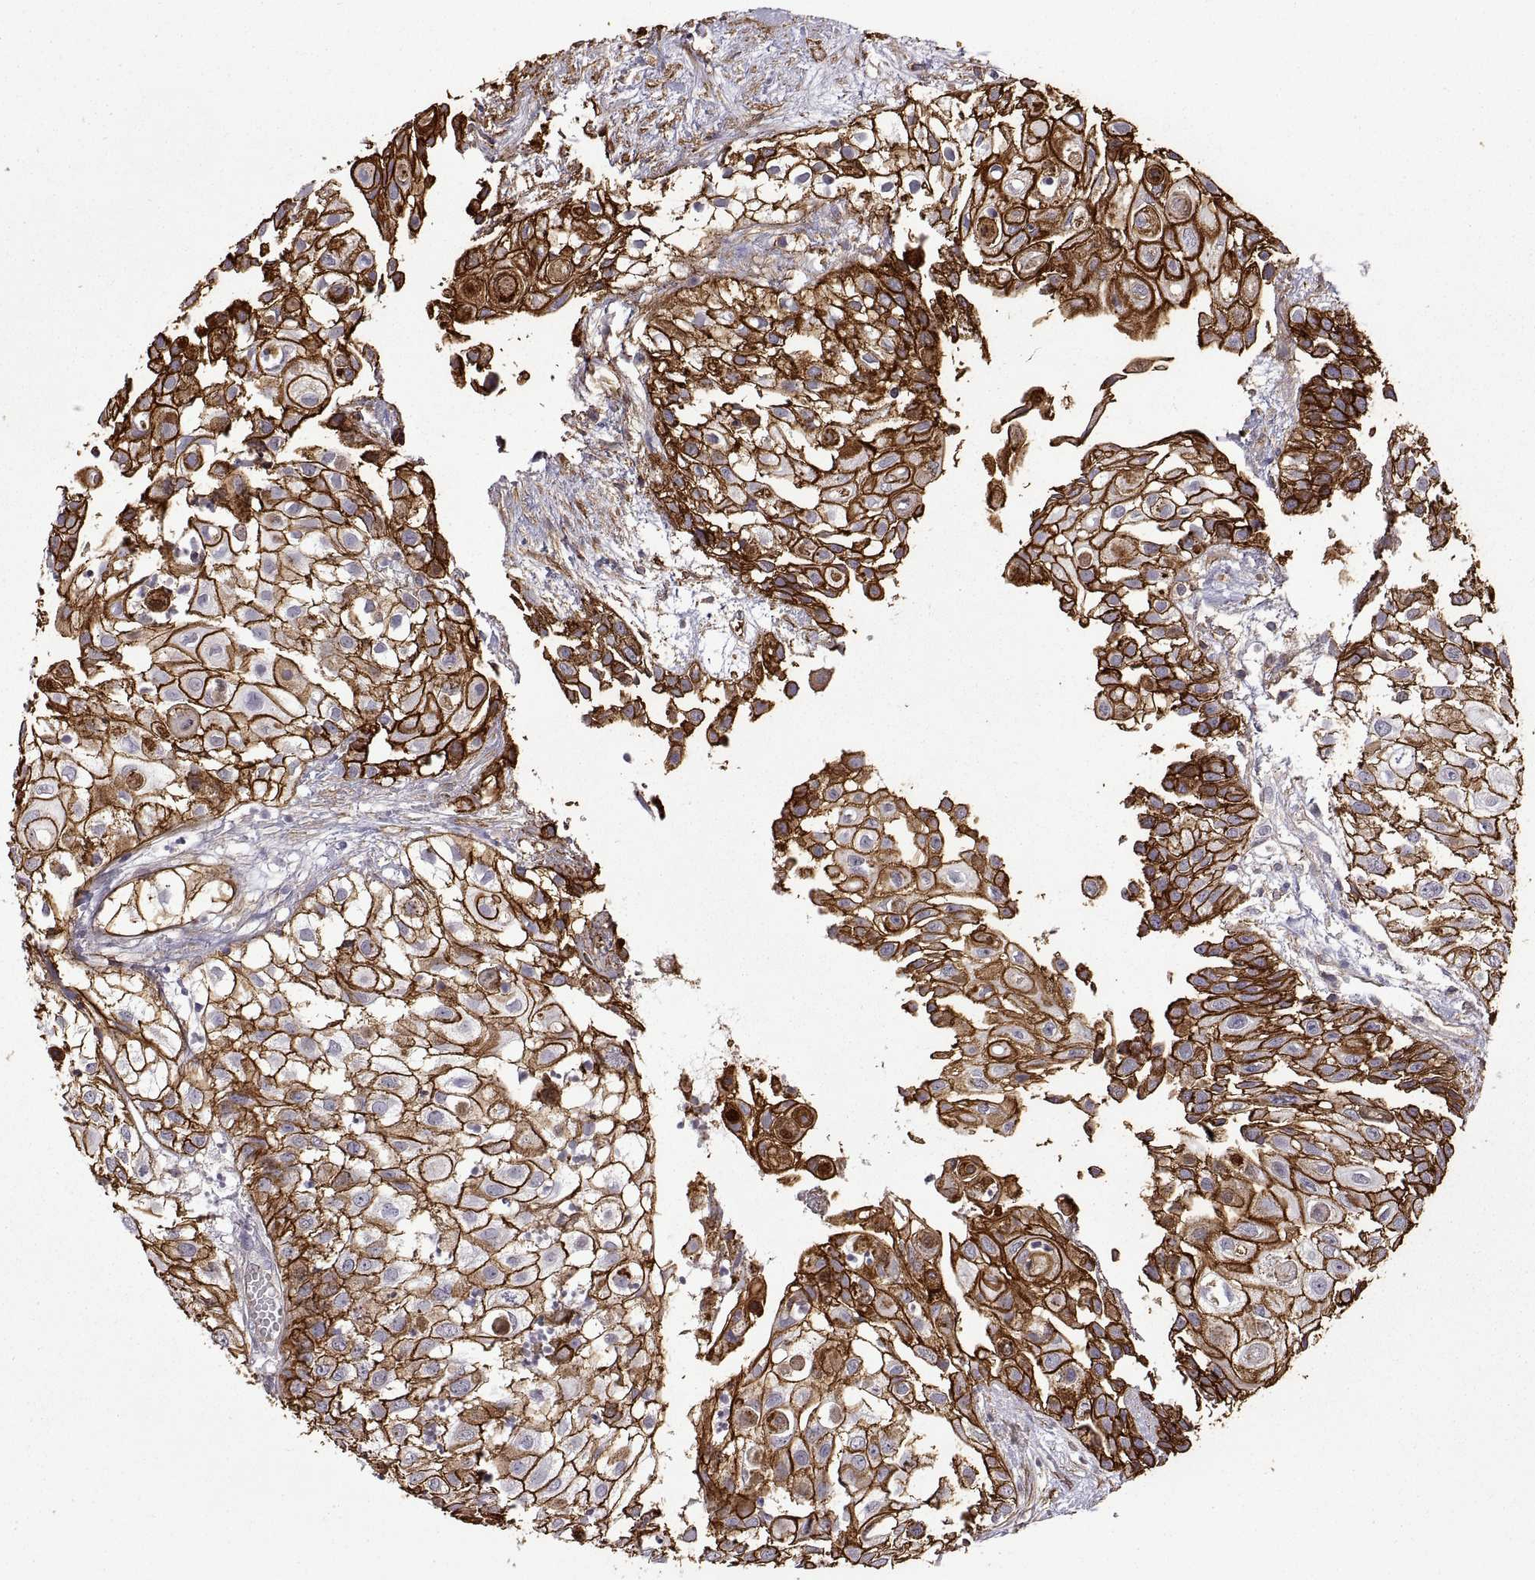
{"staining": {"intensity": "strong", "quantity": ">75%", "location": "cytoplasmic/membranous"}, "tissue": "urothelial cancer", "cell_type": "Tumor cells", "image_type": "cancer", "snomed": [{"axis": "morphology", "description": "Urothelial carcinoma, High grade"}, {"axis": "topography", "description": "Urinary bladder"}], "caption": "High-power microscopy captured an immunohistochemistry (IHC) histopathology image of urothelial cancer, revealing strong cytoplasmic/membranous positivity in about >75% of tumor cells. Immunohistochemistry stains the protein of interest in brown and the nuclei are stained blue.", "gene": "S100A10", "patient": {"sex": "female", "age": 79}}